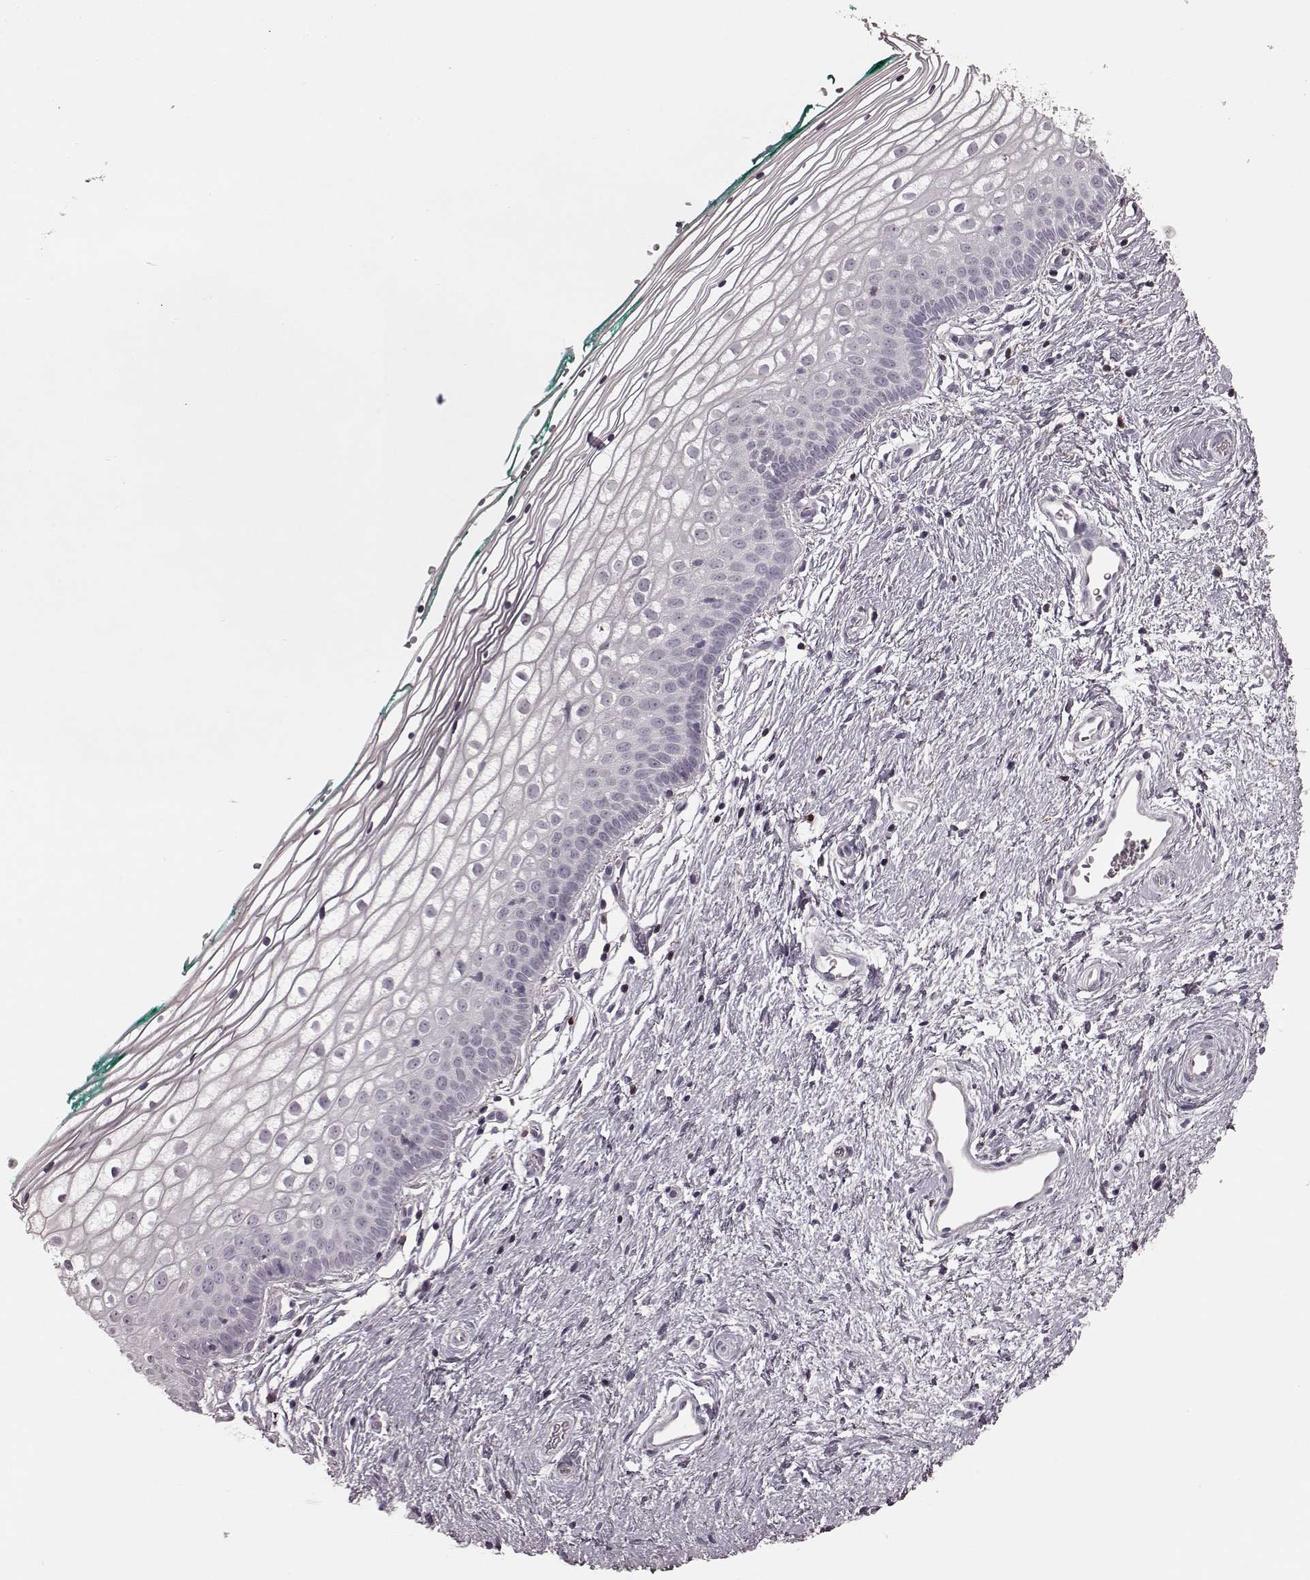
{"staining": {"intensity": "negative", "quantity": "none", "location": "none"}, "tissue": "vagina", "cell_type": "Squamous epithelial cells", "image_type": "normal", "snomed": [{"axis": "morphology", "description": "Normal tissue, NOS"}, {"axis": "topography", "description": "Vagina"}], "caption": "The histopathology image demonstrates no significant staining in squamous epithelial cells of vagina.", "gene": "CD28", "patient": {"sex": "female", "age": 36}}